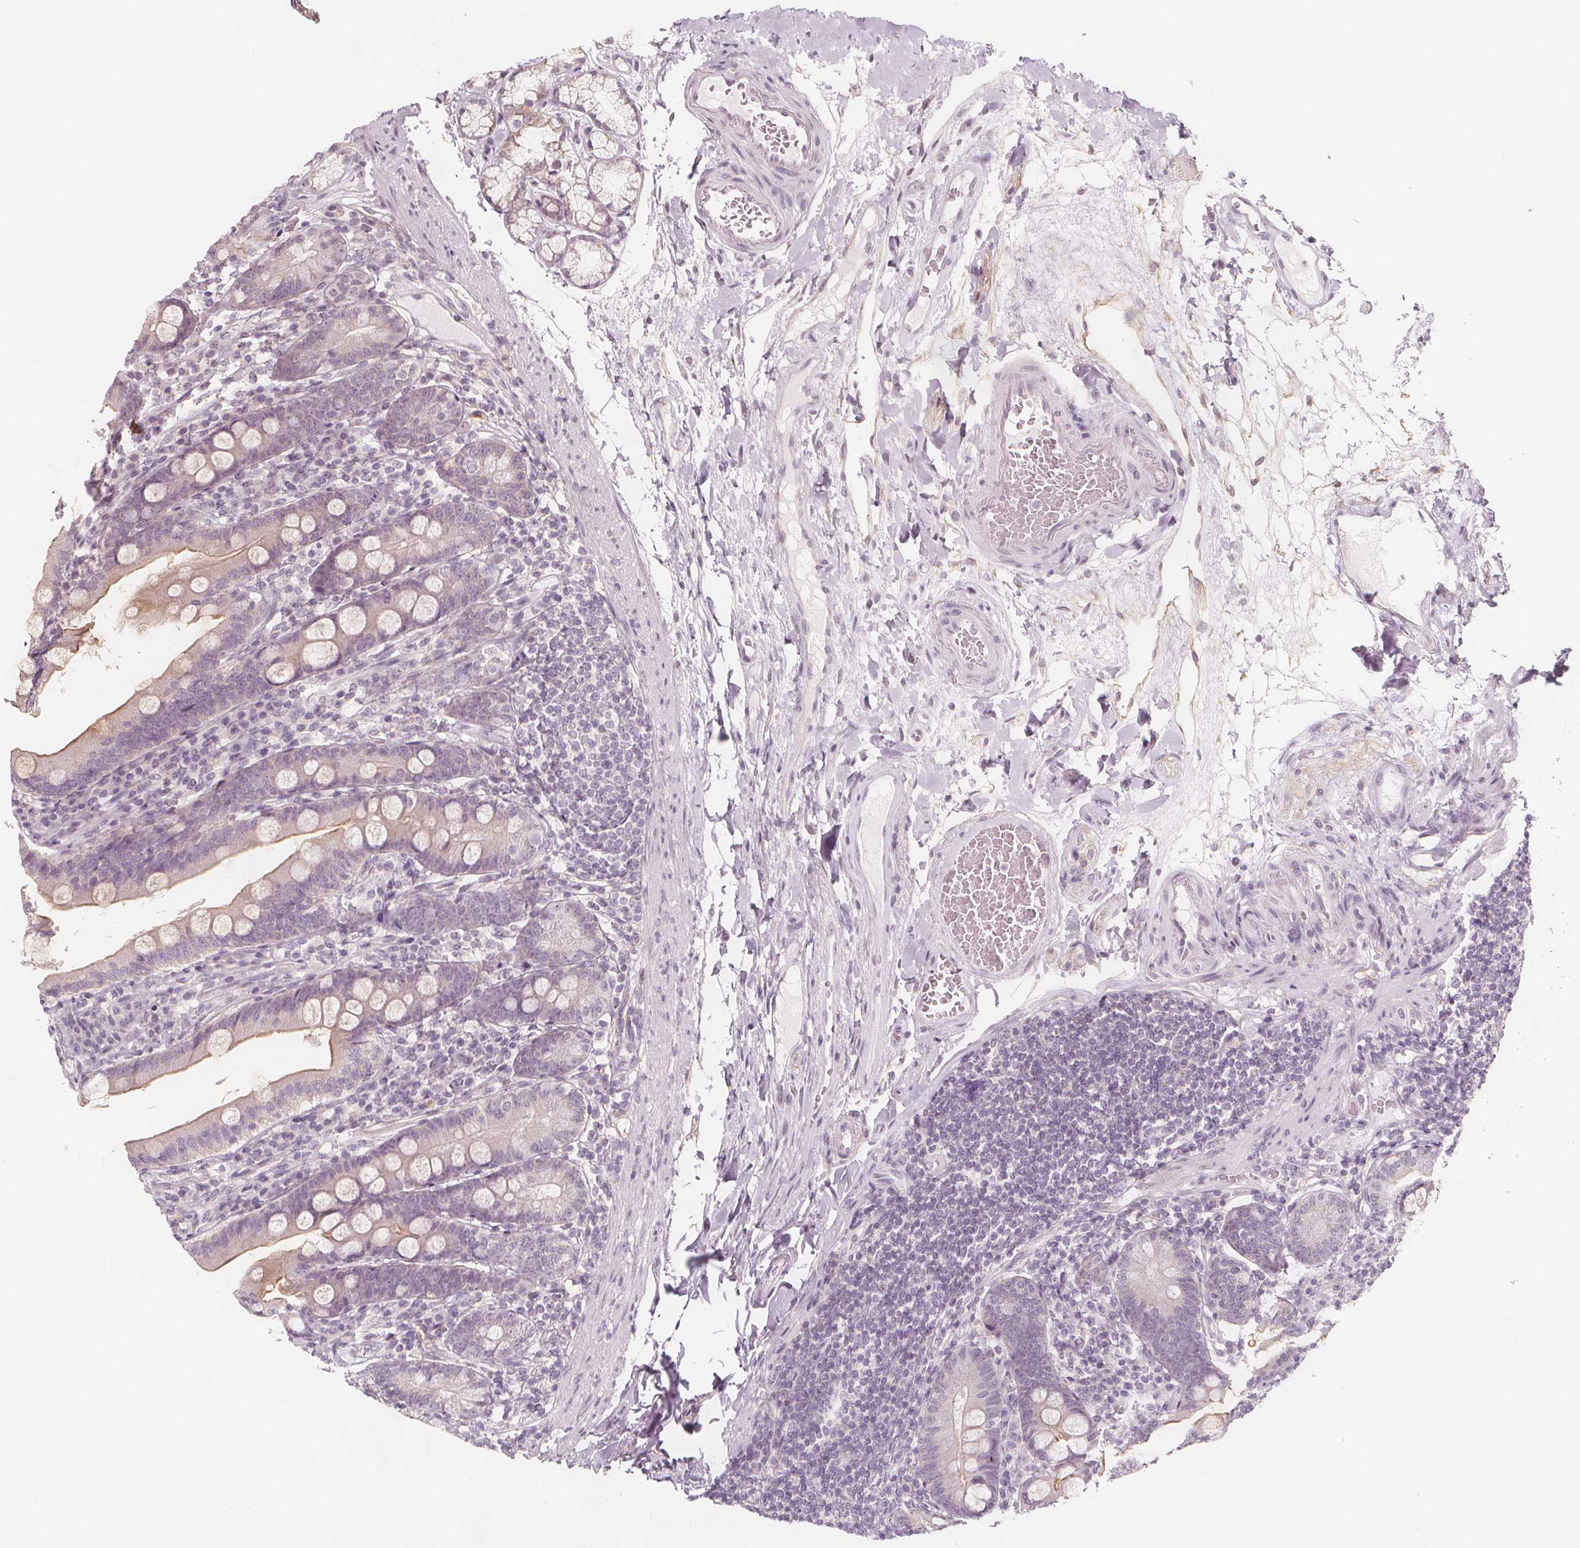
{"staining": {"intensity": "moderate", "quantity": "25%-75%", "location": "cytoplasmic/membranous"}, "tissue": "duodenum", "cell_type": "Glandular cells", "image_type": "normal", "snomed": [{"axis": "morphology", "description": "Normal tissue, NOS"}, {"axis": "topography", "description": "Duodenum"}], "caption": "A brown stain labels moderate cytoplasmic/membranous expression of a protein in glandular cells of benign duodenum. (DAB (3,3'-diaminobenzidine) = brown stain, brightfield microscopy at high magnification).", "gene": "C1orf167", "patient": {"sex": "female", "age": 67}}